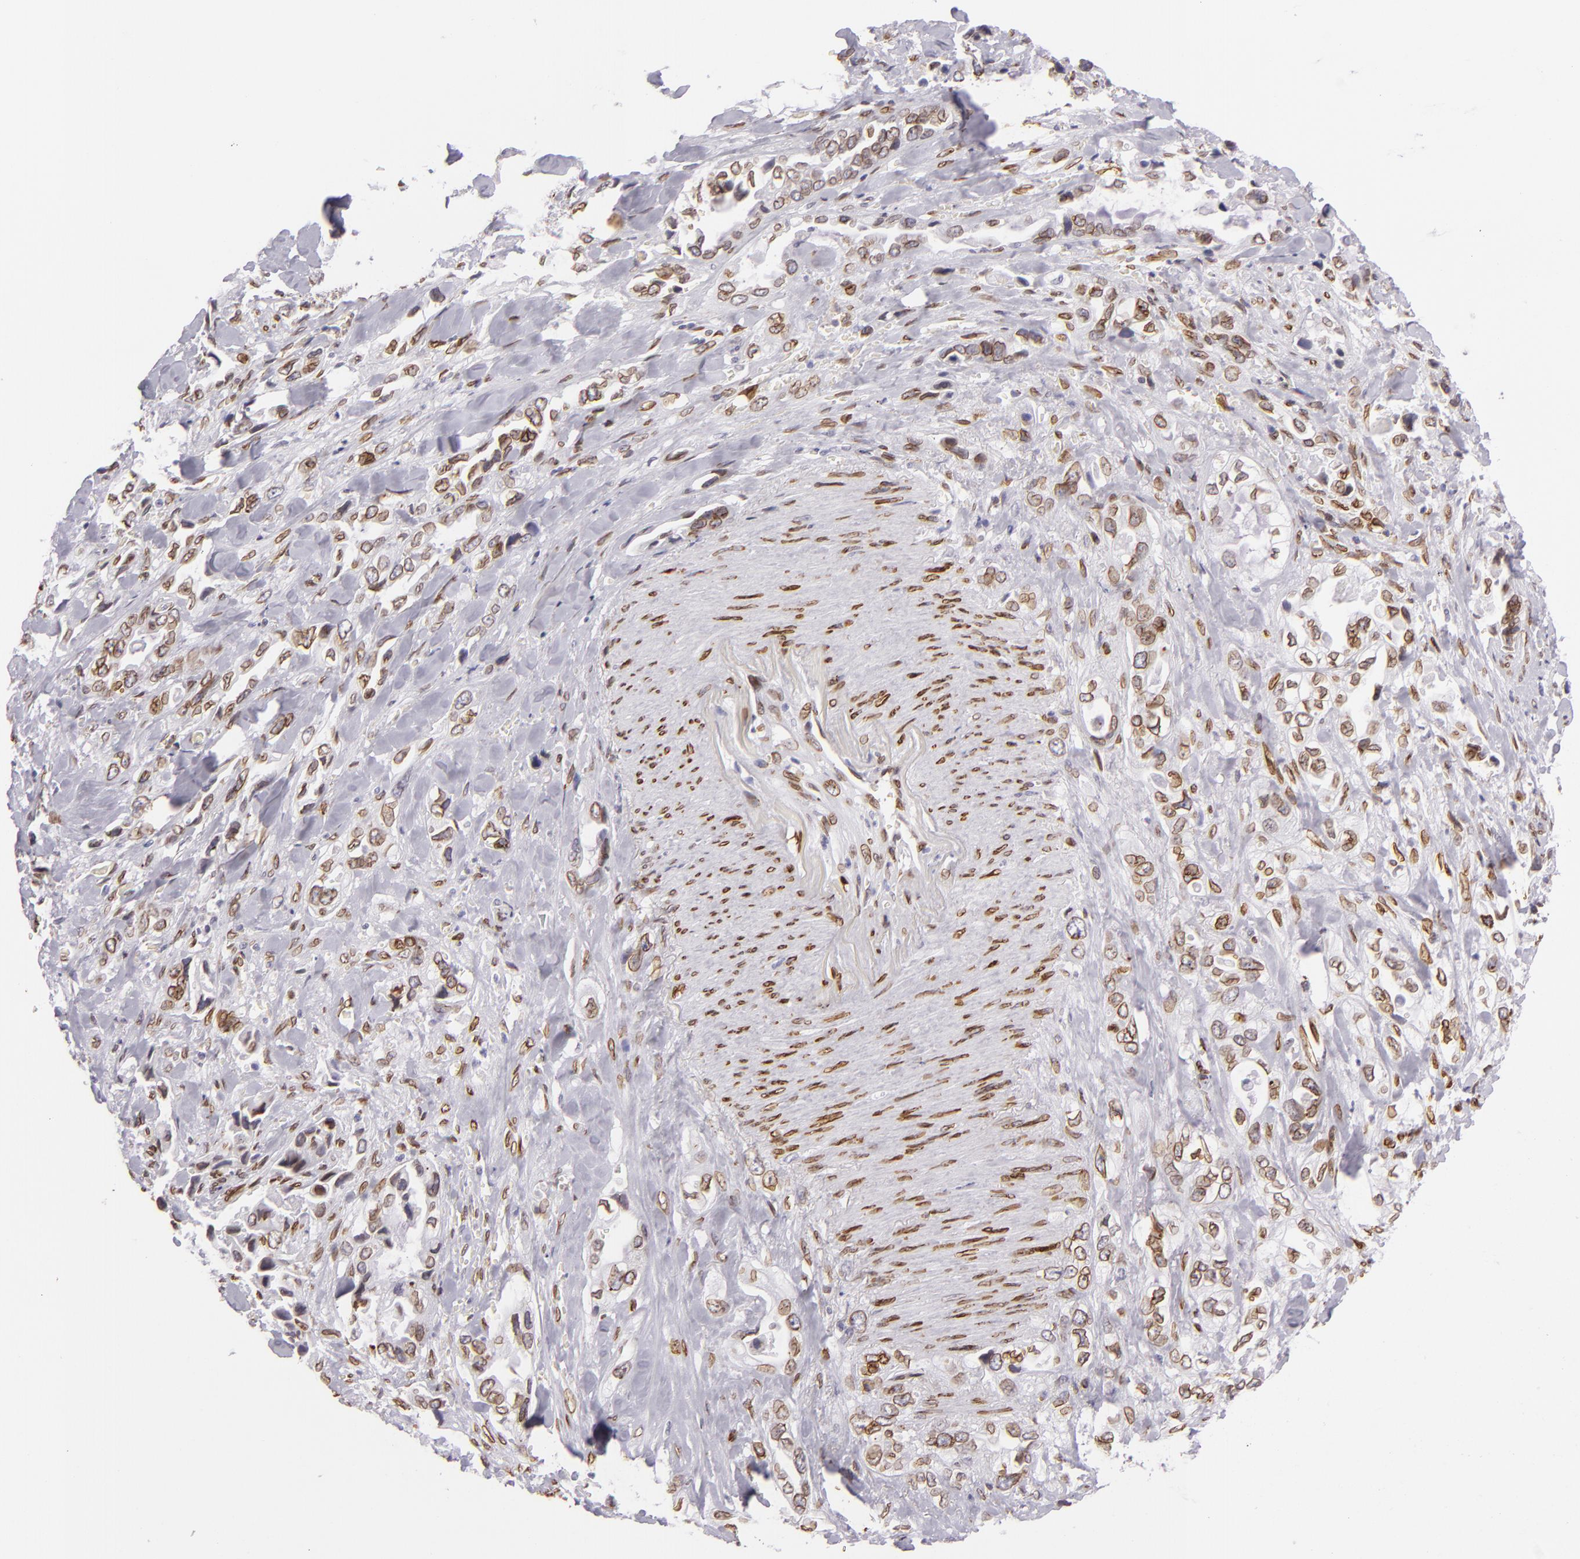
{"staining": {"intensity": "moderate", "quantity": ">75%", "location": "nuclear"}, "tissue": "pancreatic cancer", "cell_type": "Tumor cells", "image_type": "cancer", "snomed": [{"axis": "morphology", "description": "Adenocarcinoma, NOS"}, {"axis": "topography", "description": "Pancreas"}], "caption": "About >75% of tumor cells in human adenocarcinoma (pancreatic) demonstrate moderate nuclear protein expression as visualized by brown immunohistochemical staining.", "gene": "EMD", "patient": {"sex": "male", "age": 69}}